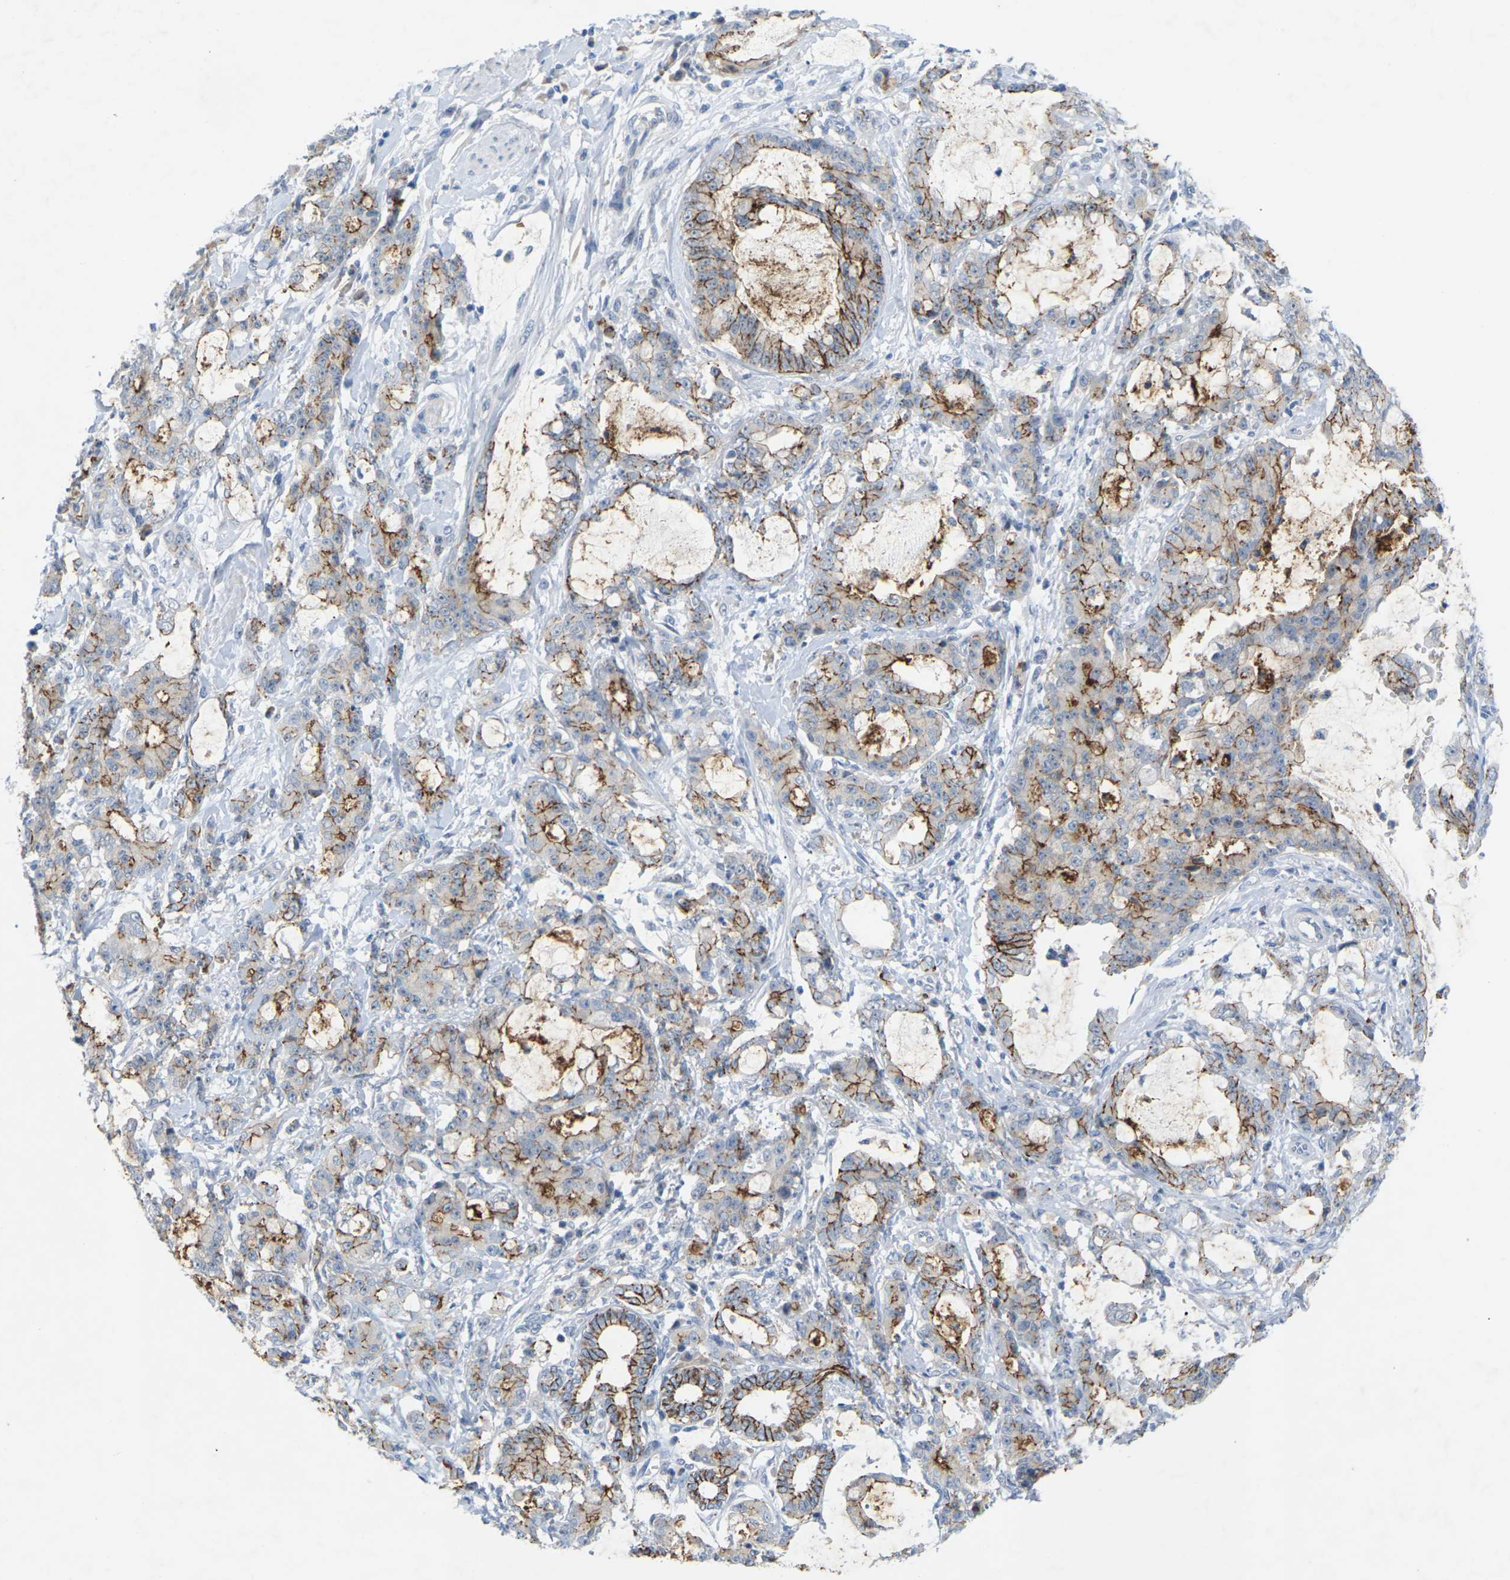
{"staining": {"intensity": "moderate", "quantity": "25%-75%", "location": "cytoplasmic/membranous"}, "tissue": "pancreatic cancer", "cell_type": "Tumor cells", "image_type": "cancer", "snomed": [{"axis": "morphology", "description": "Adenocarcinoma, NOS"}, {"axis": "topography", "description": "Pancreas"}], "caption": "Immunohistochemistry of human adenocarcinoma (pancreatic) reveals medium levels of moderate cytoplasmic/membranous staining in about 25%-75% of tumor cells.", "gene": "CLDN3", "patient": {"sex": "female", "age": 73}}